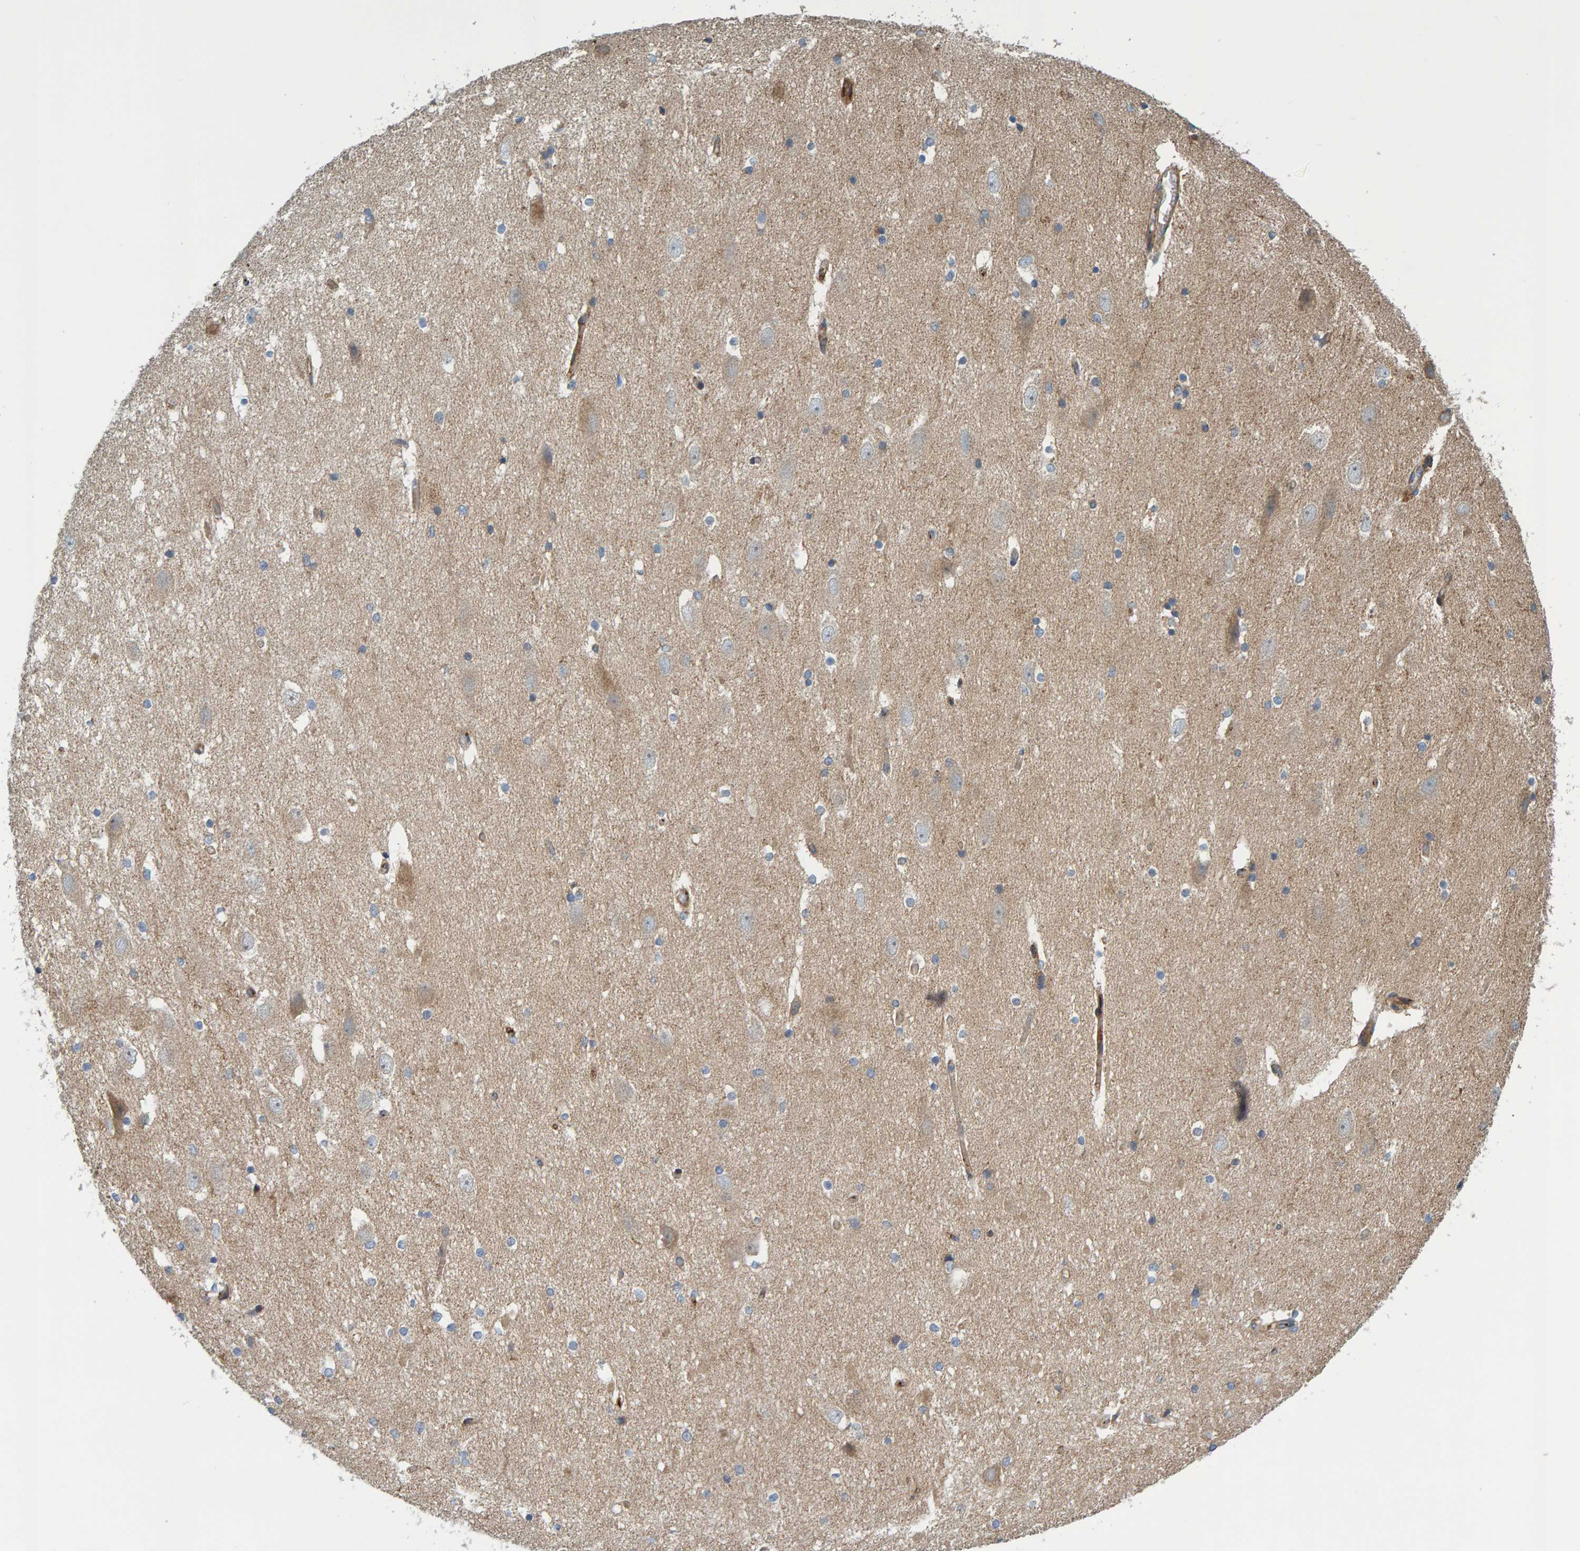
{"staining": {"intensity": "weak", "quantity": "<25%", "location": "cytoplasmic/membranous"}, "tissue": "hippocampus", "cell_type": "Glial cells", "image_type": "normal", "snomed": [{"axis": "morphology", "description": "Normal tissue, NOS"}, {"axis": "topography", "description": "Hippocampus"}], "caption": "Photomicrograph shows no protein staining in glial cells of normal hippocampus.", "gene": "KIAA0753", "patient": {"sex": "female", "age": 19}}